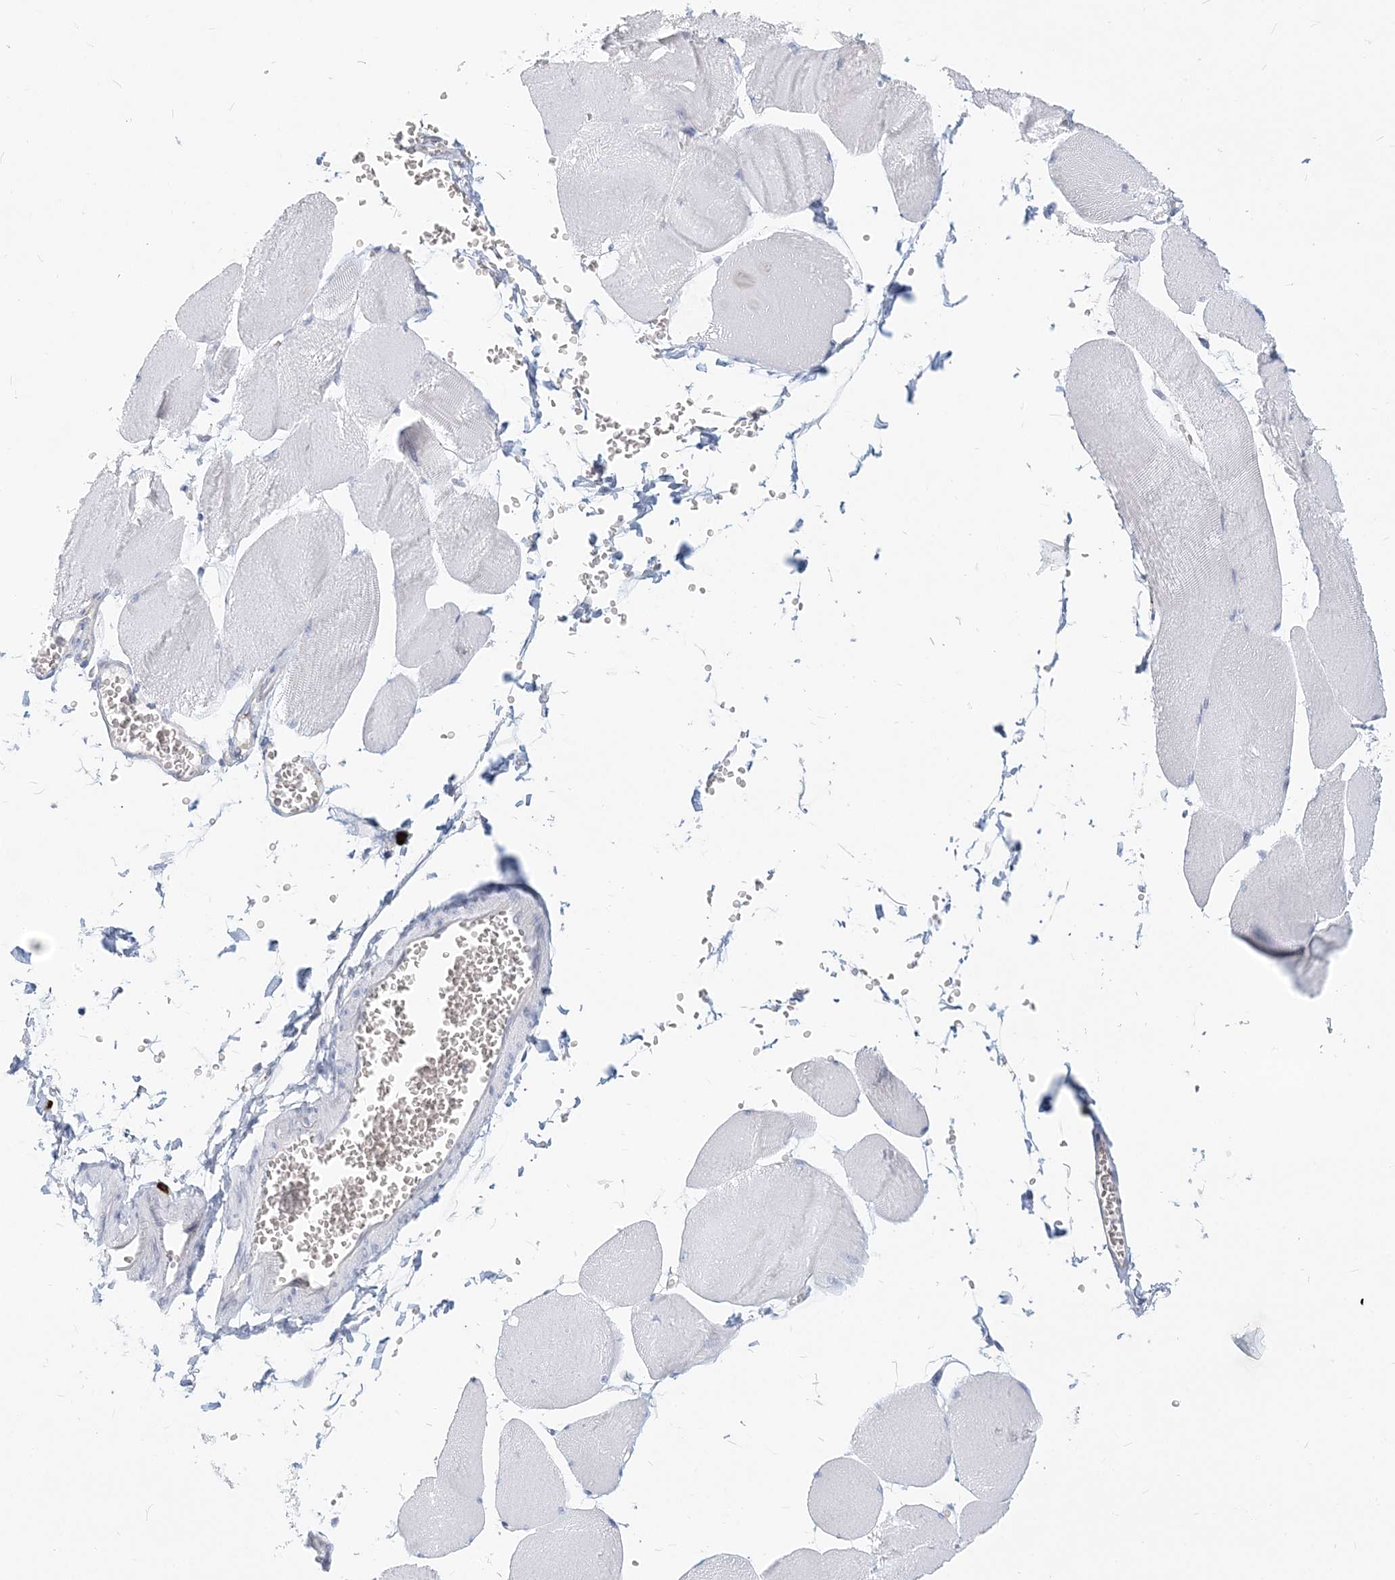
{"staining": {"intensity": "negative", "quantity": "none", "location": "none"}, "tissue": "skeletal muscle", "cell_type": "Myocytes", "image_type": "normal", "snomed": [{"axis": "morphology", "description": "Normal tissue, NOS"}, {"axis": "morphology", "description": "Basal cell carcinoma"}, {"axis": "topography", "description": "Skeletal muscle"}], "caption": "This is an IHC micrograph of benign skeletal muscle. There is no positivity in myocytes.", "gene": "GMPPA", "patient": {"sex": "female", "age": 64}}